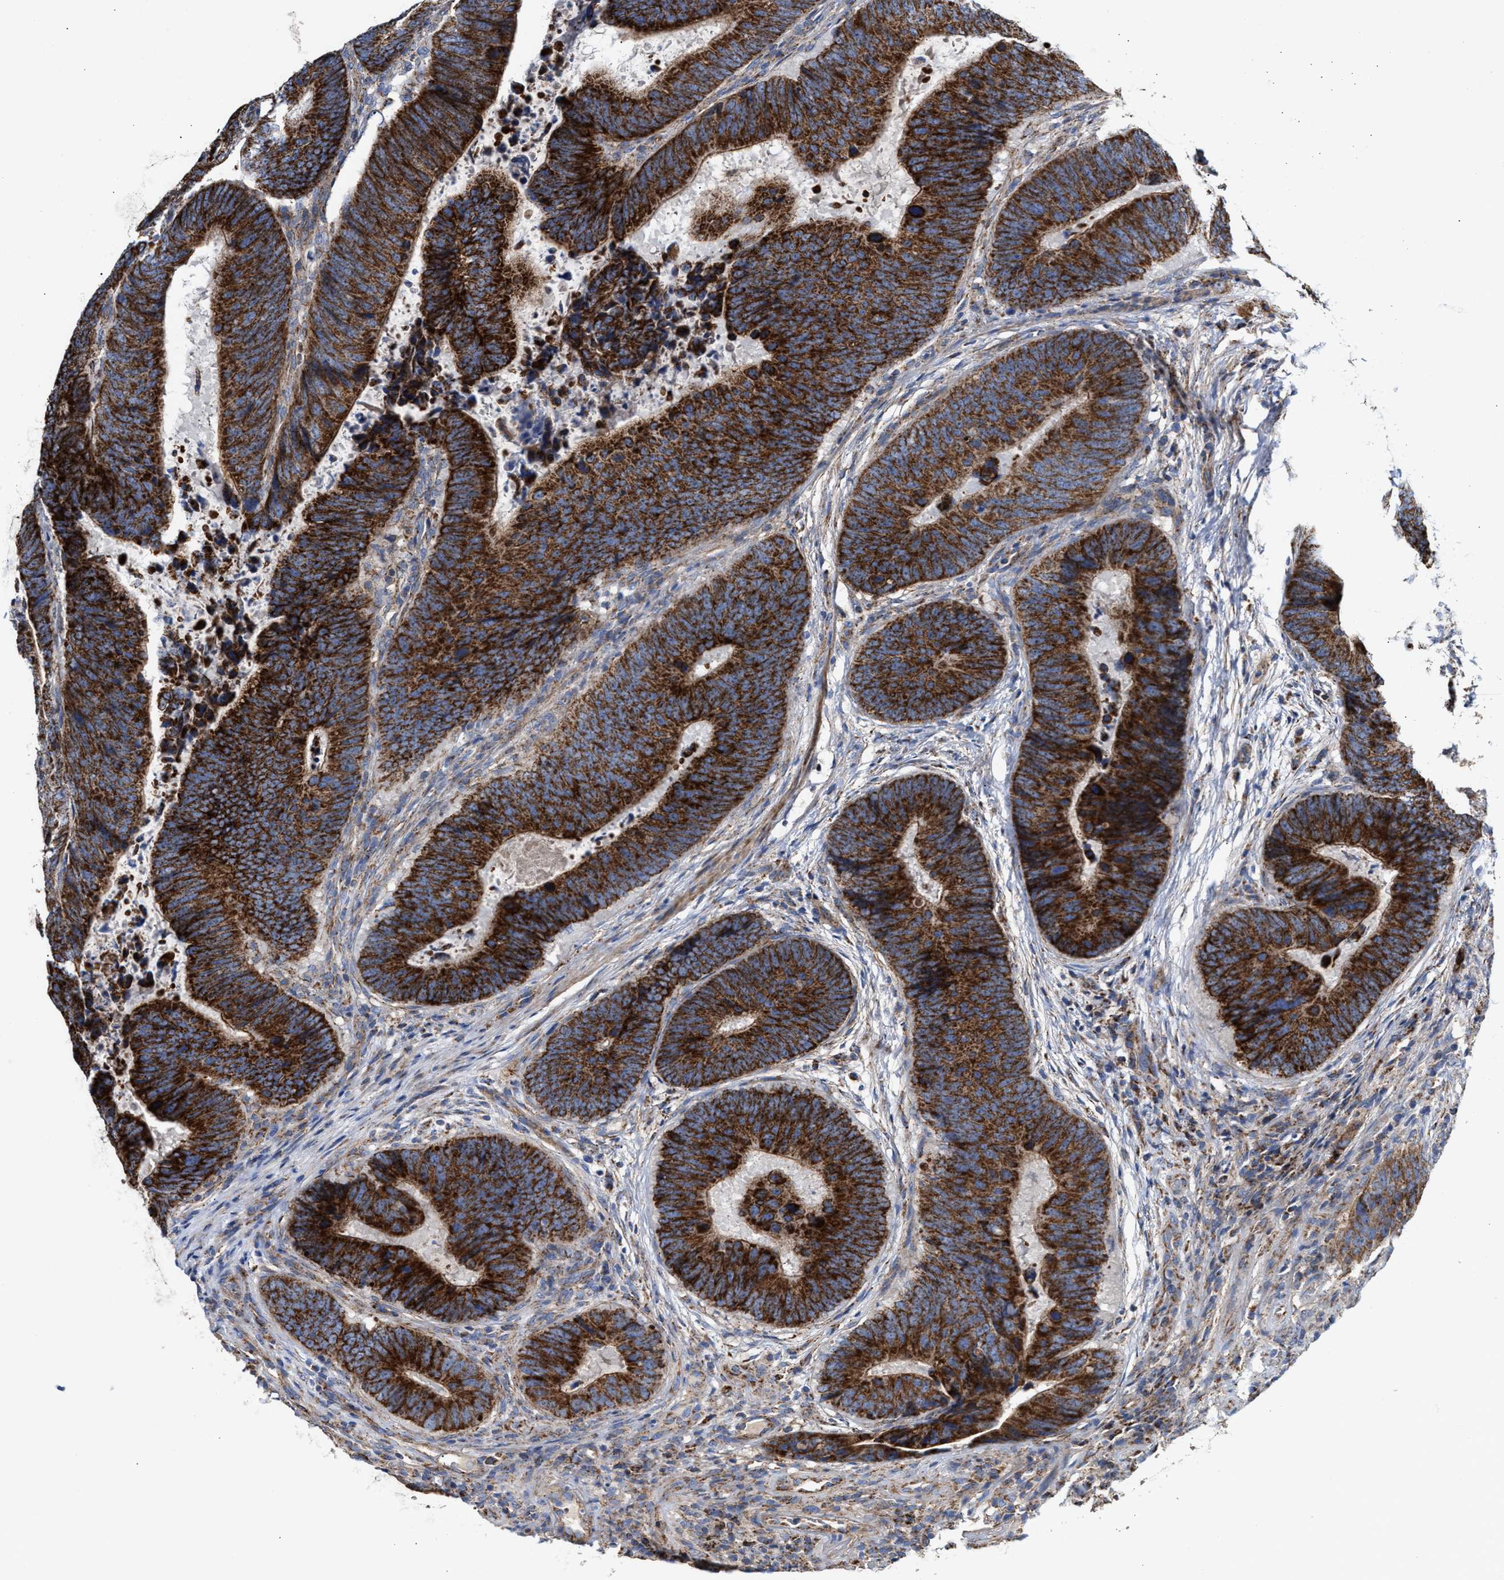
{"staining": {"intensity": "strong", "quantity": ">75%", "location": "cytoplasmic/membranous"}, "tissue": "colorectal cancer", "cell_type": "Tumor cells", "image_type": "cancer", "snomed": [{"axis": "morphology", "description": "Adenocarcinoma, NOS"}, {"axis": "topography", "description": "Colon"}], "caption": "A histopathology image of human colorectal adenocarcinoma stained for a protein displays strong cytoplasmic/membranous brown staining in tumor cells.", "gene": "MECR", "patient": {"sex": "male", "age": 56}}